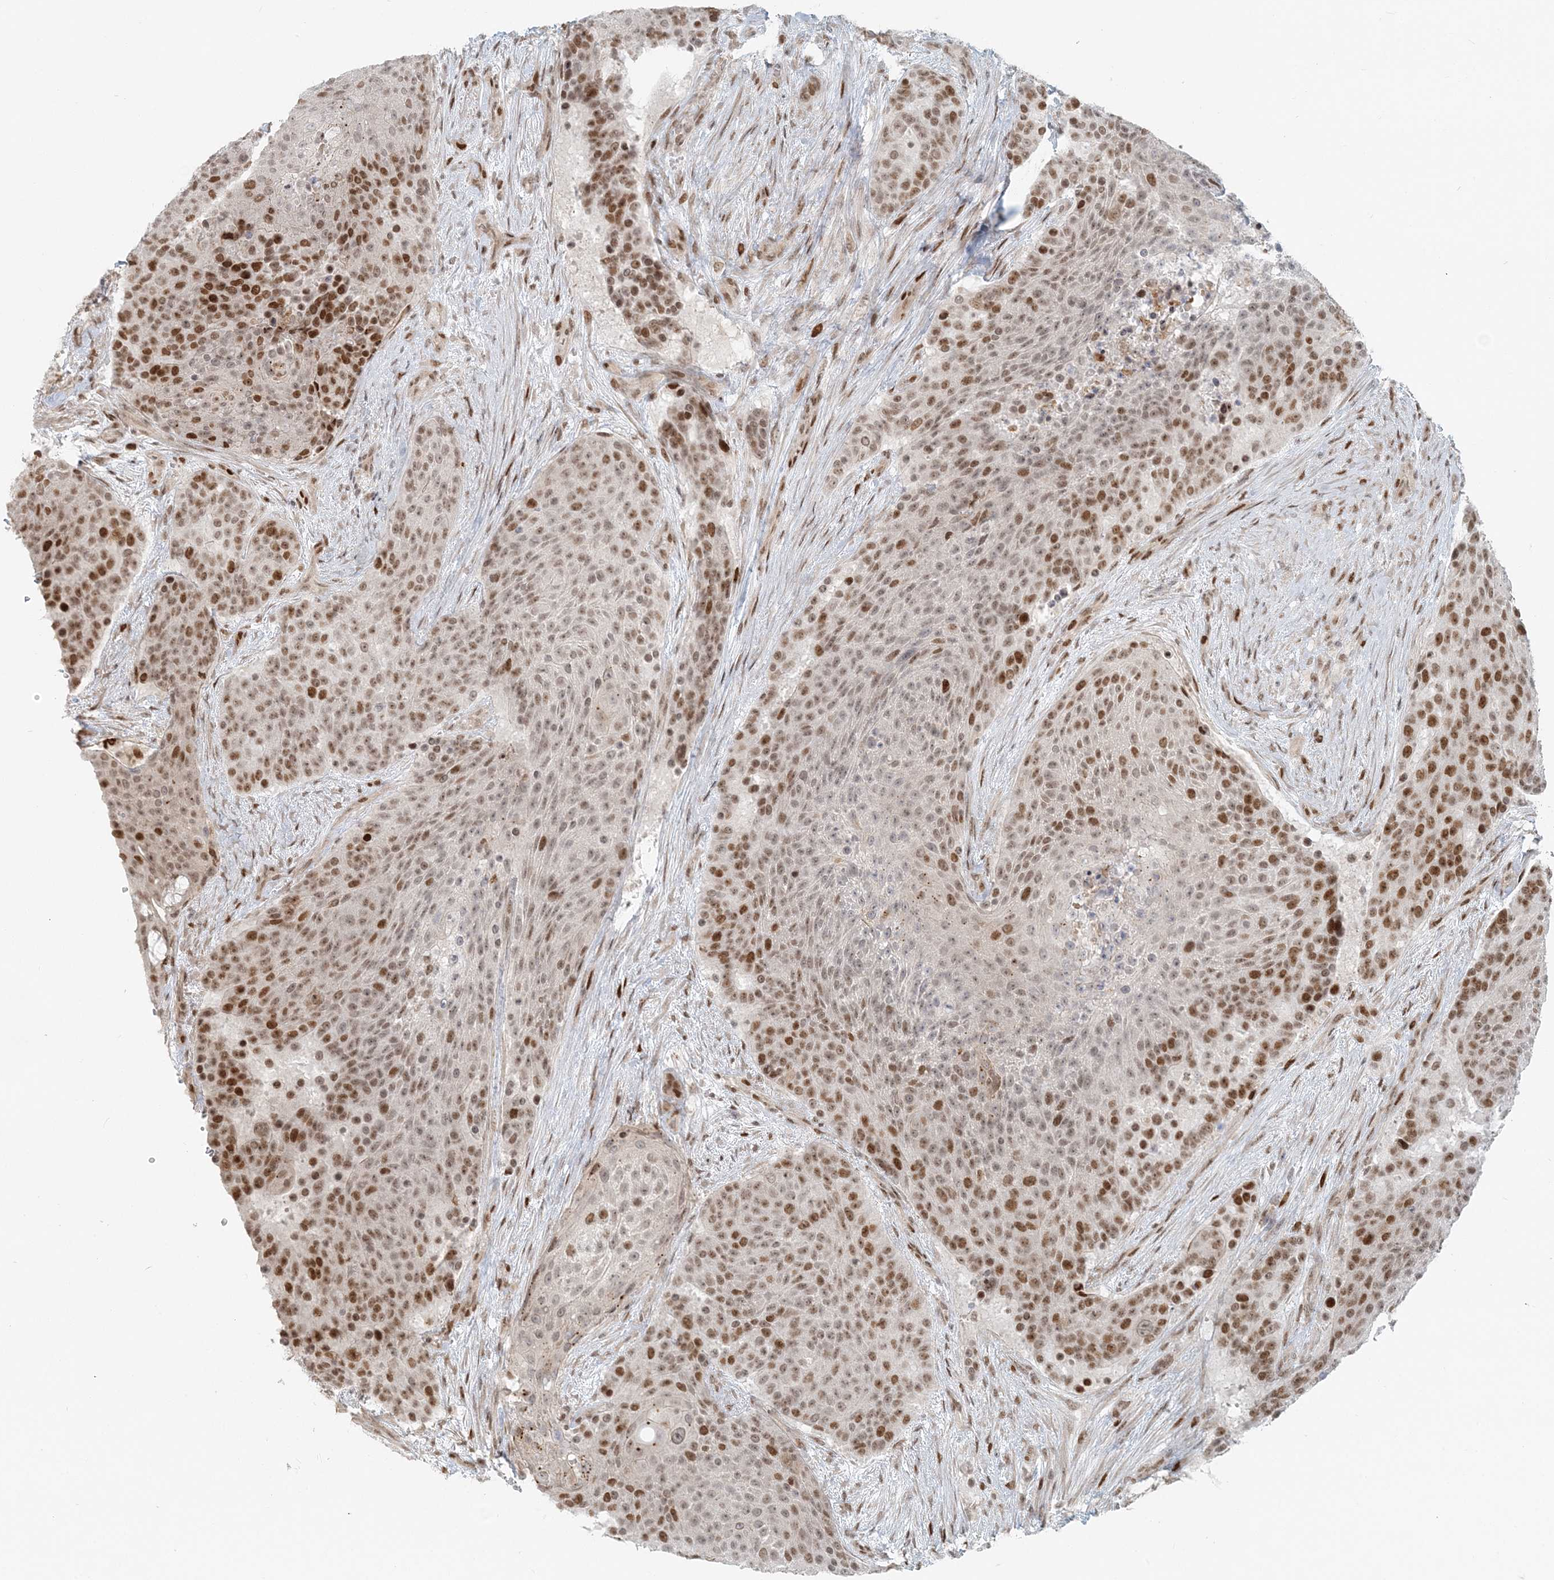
{"staining": {"intensity": "moderate", "quantity": ">75%", "location": "nuclear"}, "tissue": "urothelial cancer", "cell_type": "Tumor cells", "image_type": "cancer", "snomed": [{"axis": "morphology", "description": "Urothelial carcinoma, High grade"}, {"axis": "topography", "description": "Urinary bladder"}], "caption": "Protein expression analysis of human urothelial cancer reveals moderate nuclear positivity in about >75% of tumor cells. (Brightfield microscopy of DAB IHC at high magnification).", "gene": "BAZ1B", "patient": {"sex": "female", "age": 63}}